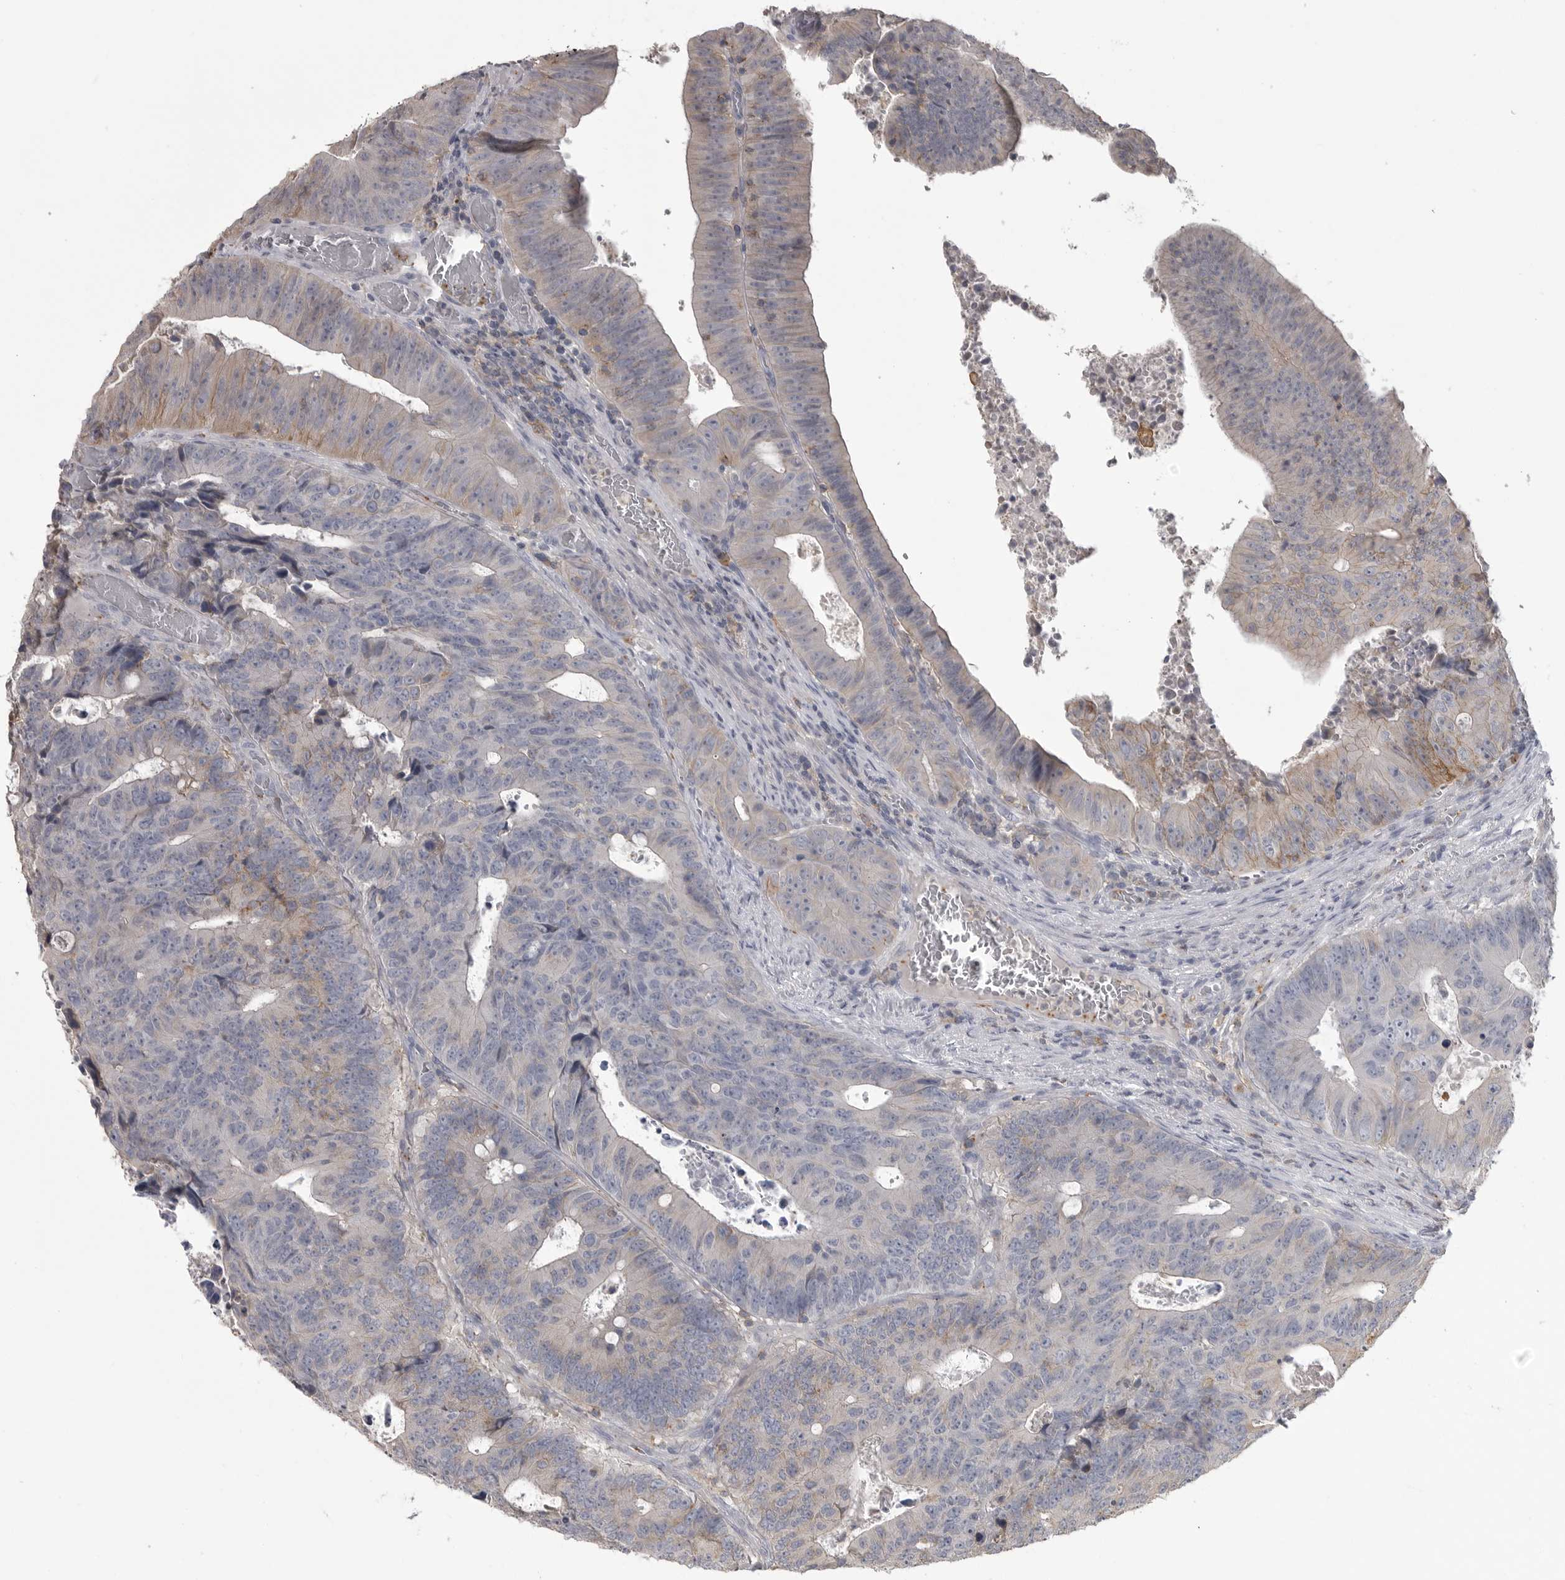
{"staining": {"intensity": "negative", "quantity": "none", "location": "none"}, "tissue": "colorectal cancer", "cell_type": "Tumor cells", "image_type": "cancer", "snomed": [{"axis": "morphology", "description": "Adenocarcinoma, NOS"}, {"axis": "topography", "description": "Colon"}], "caption": "An image of human colorectal cancer (adenocarcinoma) is negative for staining in tumor cells. (DAB immunohistochemistry (IHC) with hematoxylin counter stain).", "gene": "CMTM6", "patient": {"sex": "male", "age": 87}}